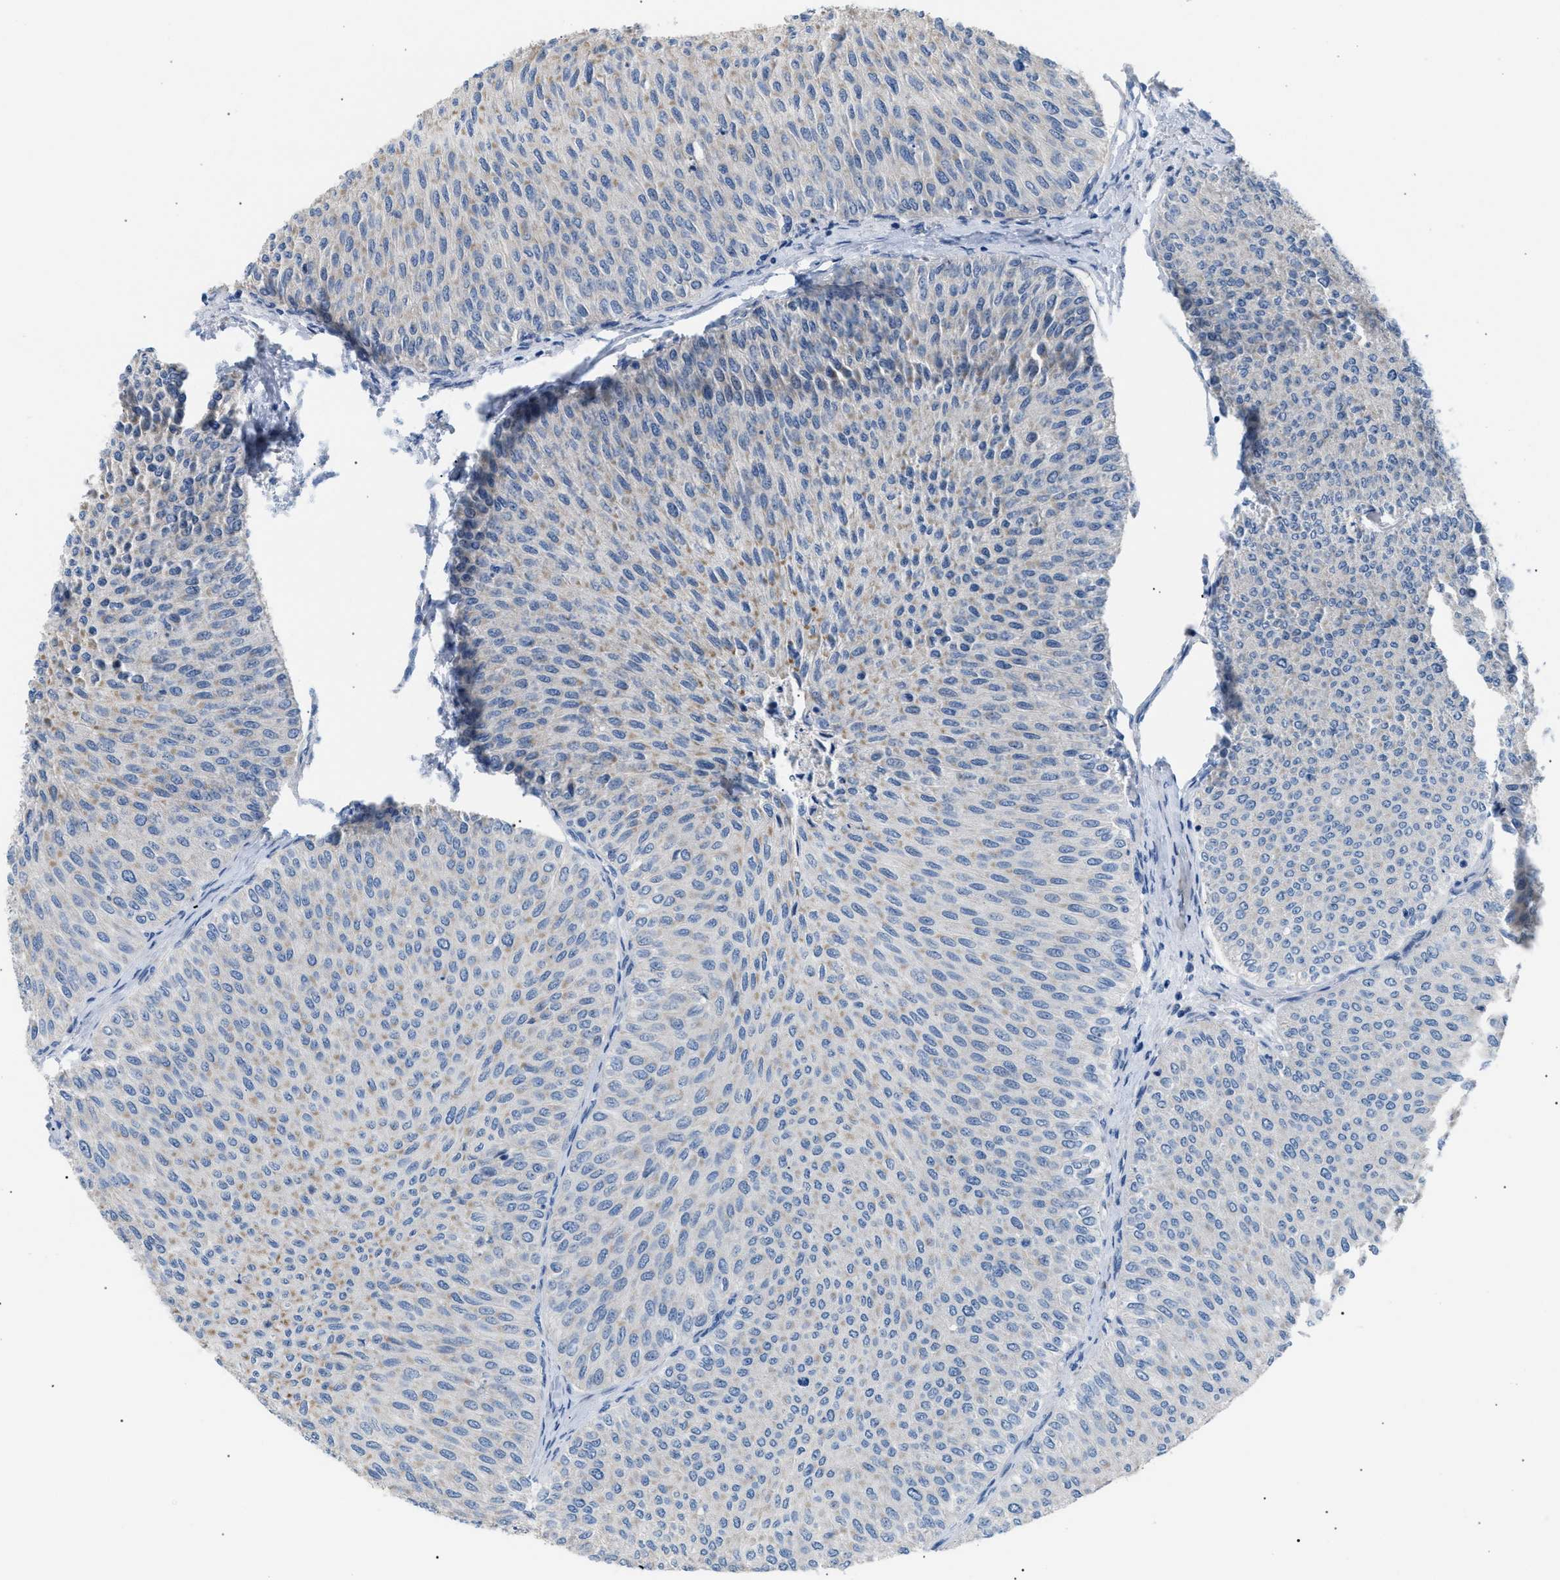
{"staining": {"intensity": "weak", "quantity": "<25%", "location": "cytoplasmic/membranous"}, "tissue": "urothelial cancer", "cell_type": "Tumor cells", "image_type": "cancer", "snomed": [{"axis": "morphology", "description": "Urothelial carcinoma, Low grade"}, {"axis": "topography", "description": "Urinary bladder"}], "caption": "This is an immunohistochemistry (IHC) photomicrograph of human urothelial cancer. There is no positivity in tumor cells.", "gene": "ICA1", "patient": {"sex": "male", "age": 78}}